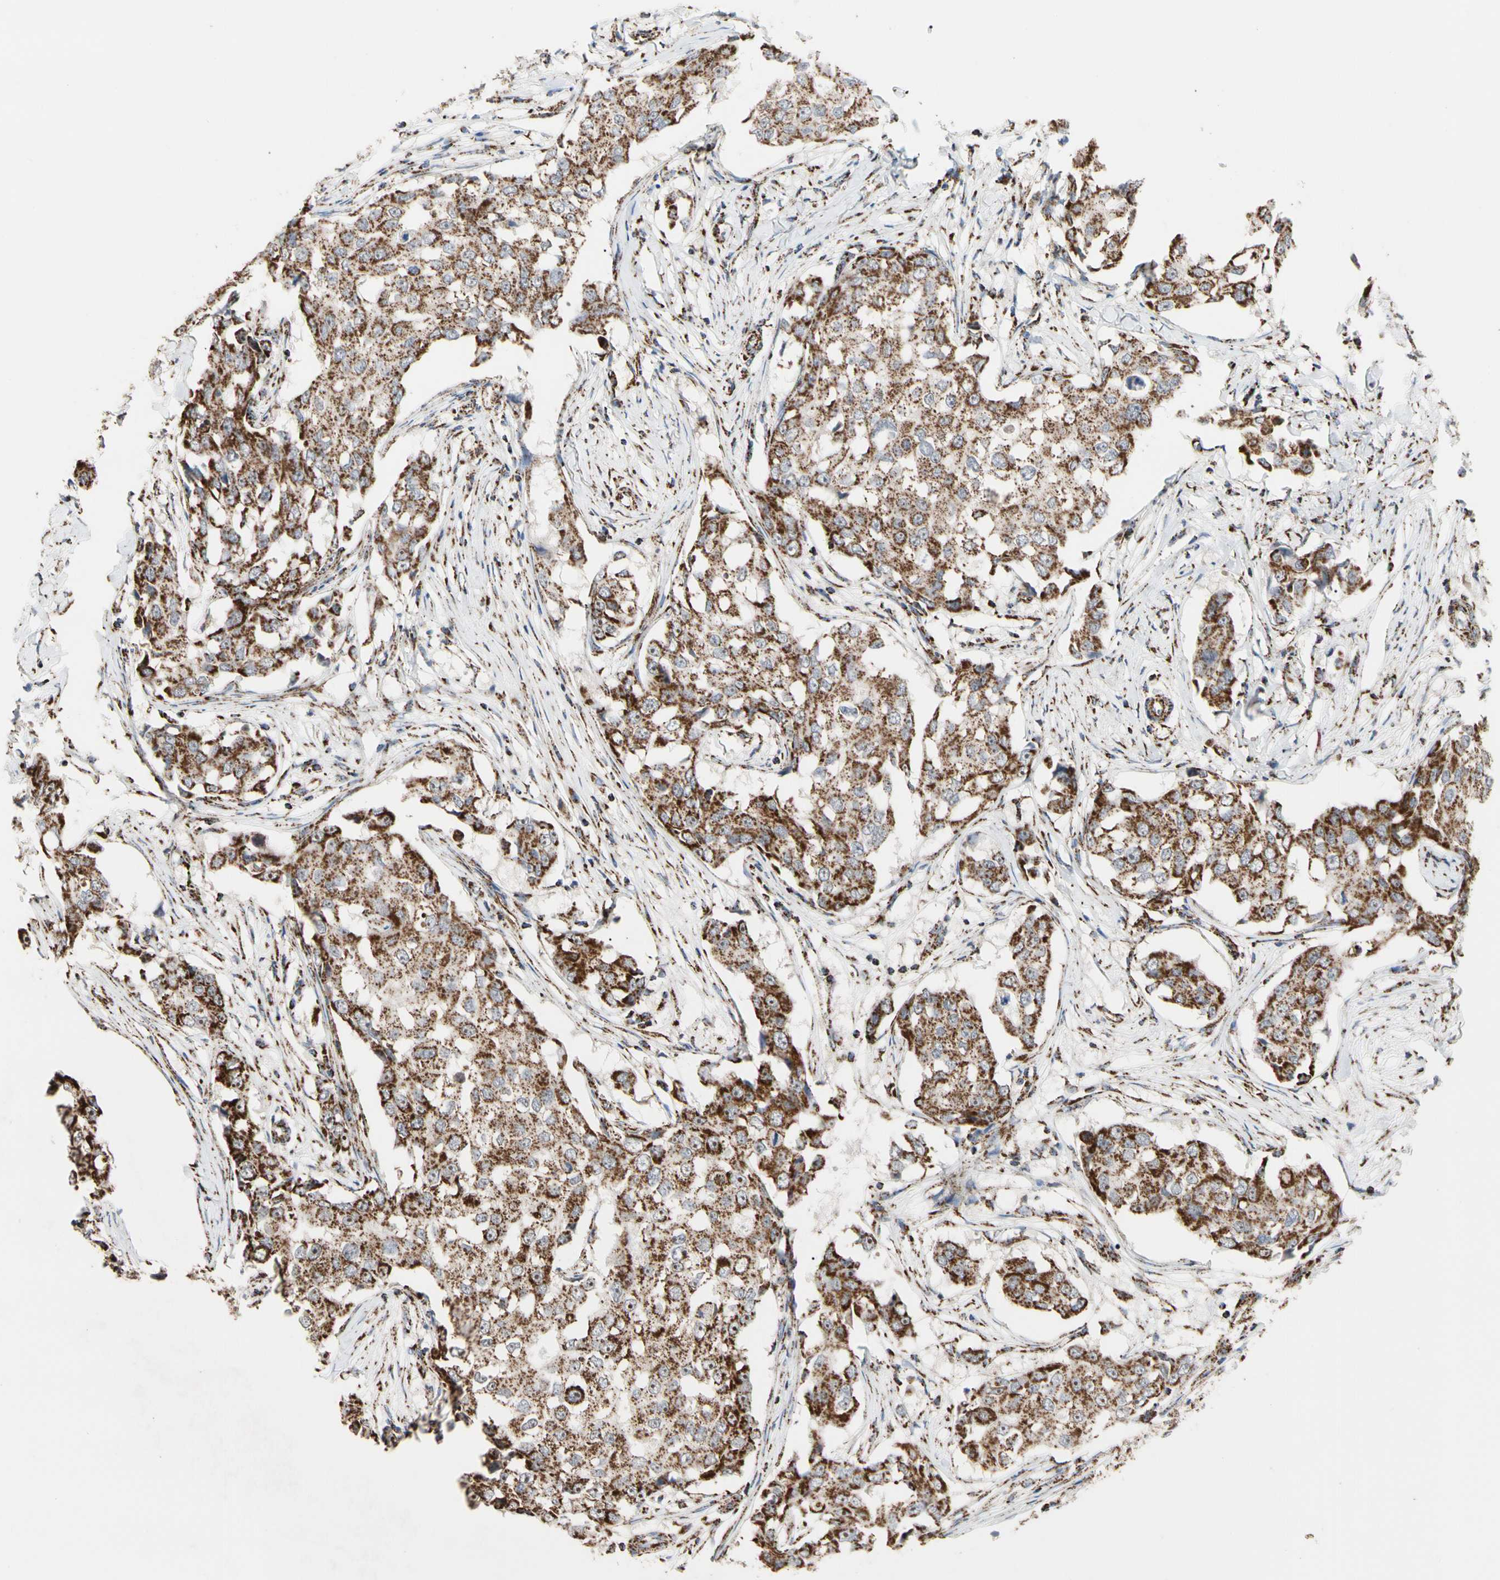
{"staining": {"intensity": "strong", "quantity": ">75%", "location": "cytoplasmic/membranous"}, "tissue": "breast cancer", "cell_type": "Tumor cells", "image_type": "cancer", "snomed": [{"axis": "morphology", "description": "Duct carcinoma"}, {"axis": "topography", "description": "Breast"}], "caption": "Tumor cells display high levels of strong cytoplasmic/membranous expression in approximately >75% of cells in human breast infiltrating ductal carcinoma. The protein is stained brown, and the nuclei are stained in blue (DAB IHC with brightfield microscopy, high magnification).", "gene": "FAM110B", "patient": {"sex": "female", "age": 27}}